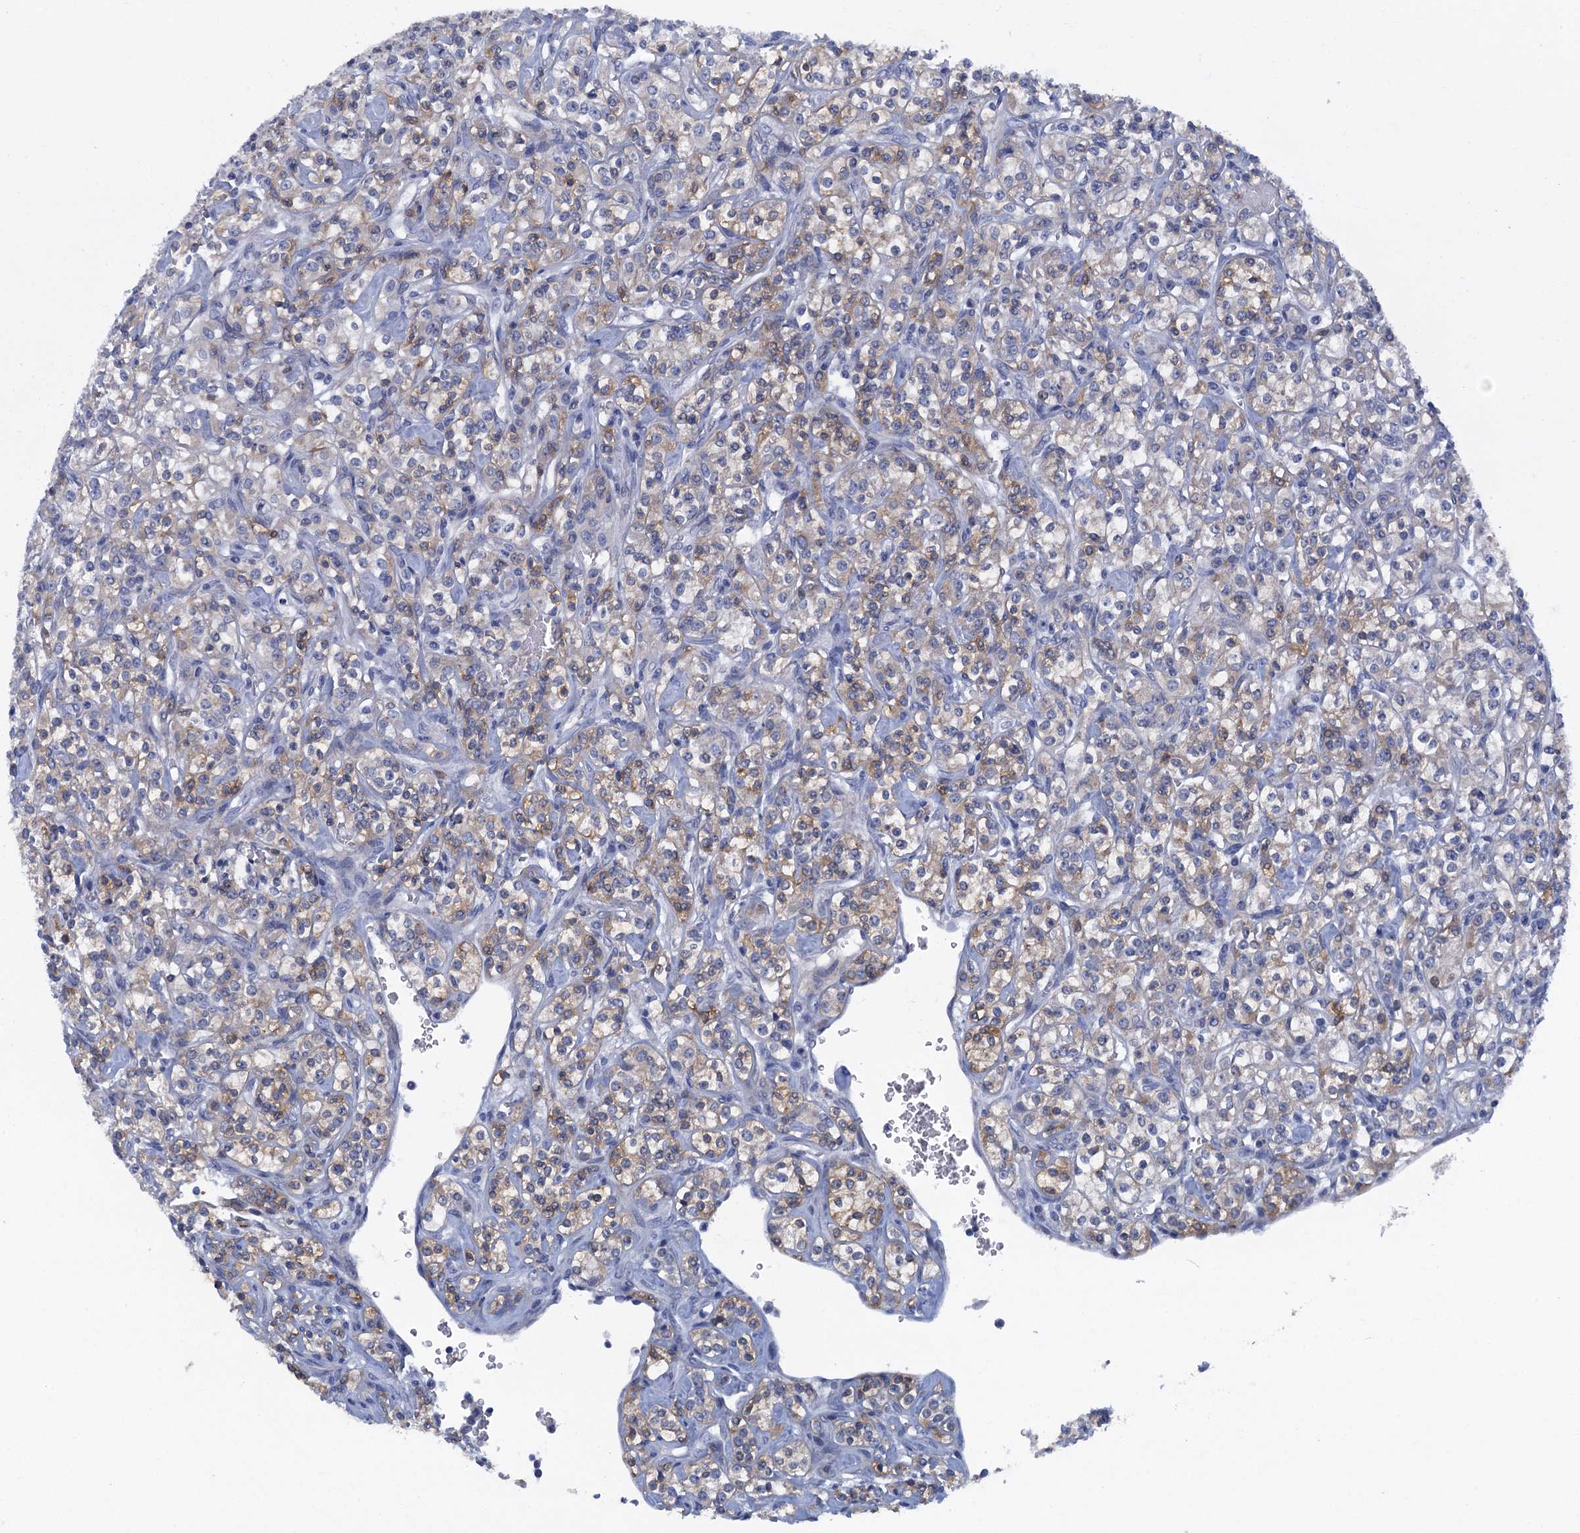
{"staining": {"intensity": "weak", "quantity": "25%-75%", "location": "cytoplasmic/membranous"}, "tissue": "renal cancer", "cell_type": "Tumor cells", "image_type": "cancer", "snomed": [{"axis": "morphology", "description": "Adenocarcinoma, NOS"}, {"axis": "topography", "description": "Kidney"}], "caption": "Protein analysis of renal cancer (adenocarcinoma) tissue demonstrates weak cytoplasmic/membranous expression in about 25%-75% of tumor cells. (DAB = brown stain, brightfield microscopy at high magnification).", "gene": "SCEL", "patient": {"sex": "male", "age": 77}}